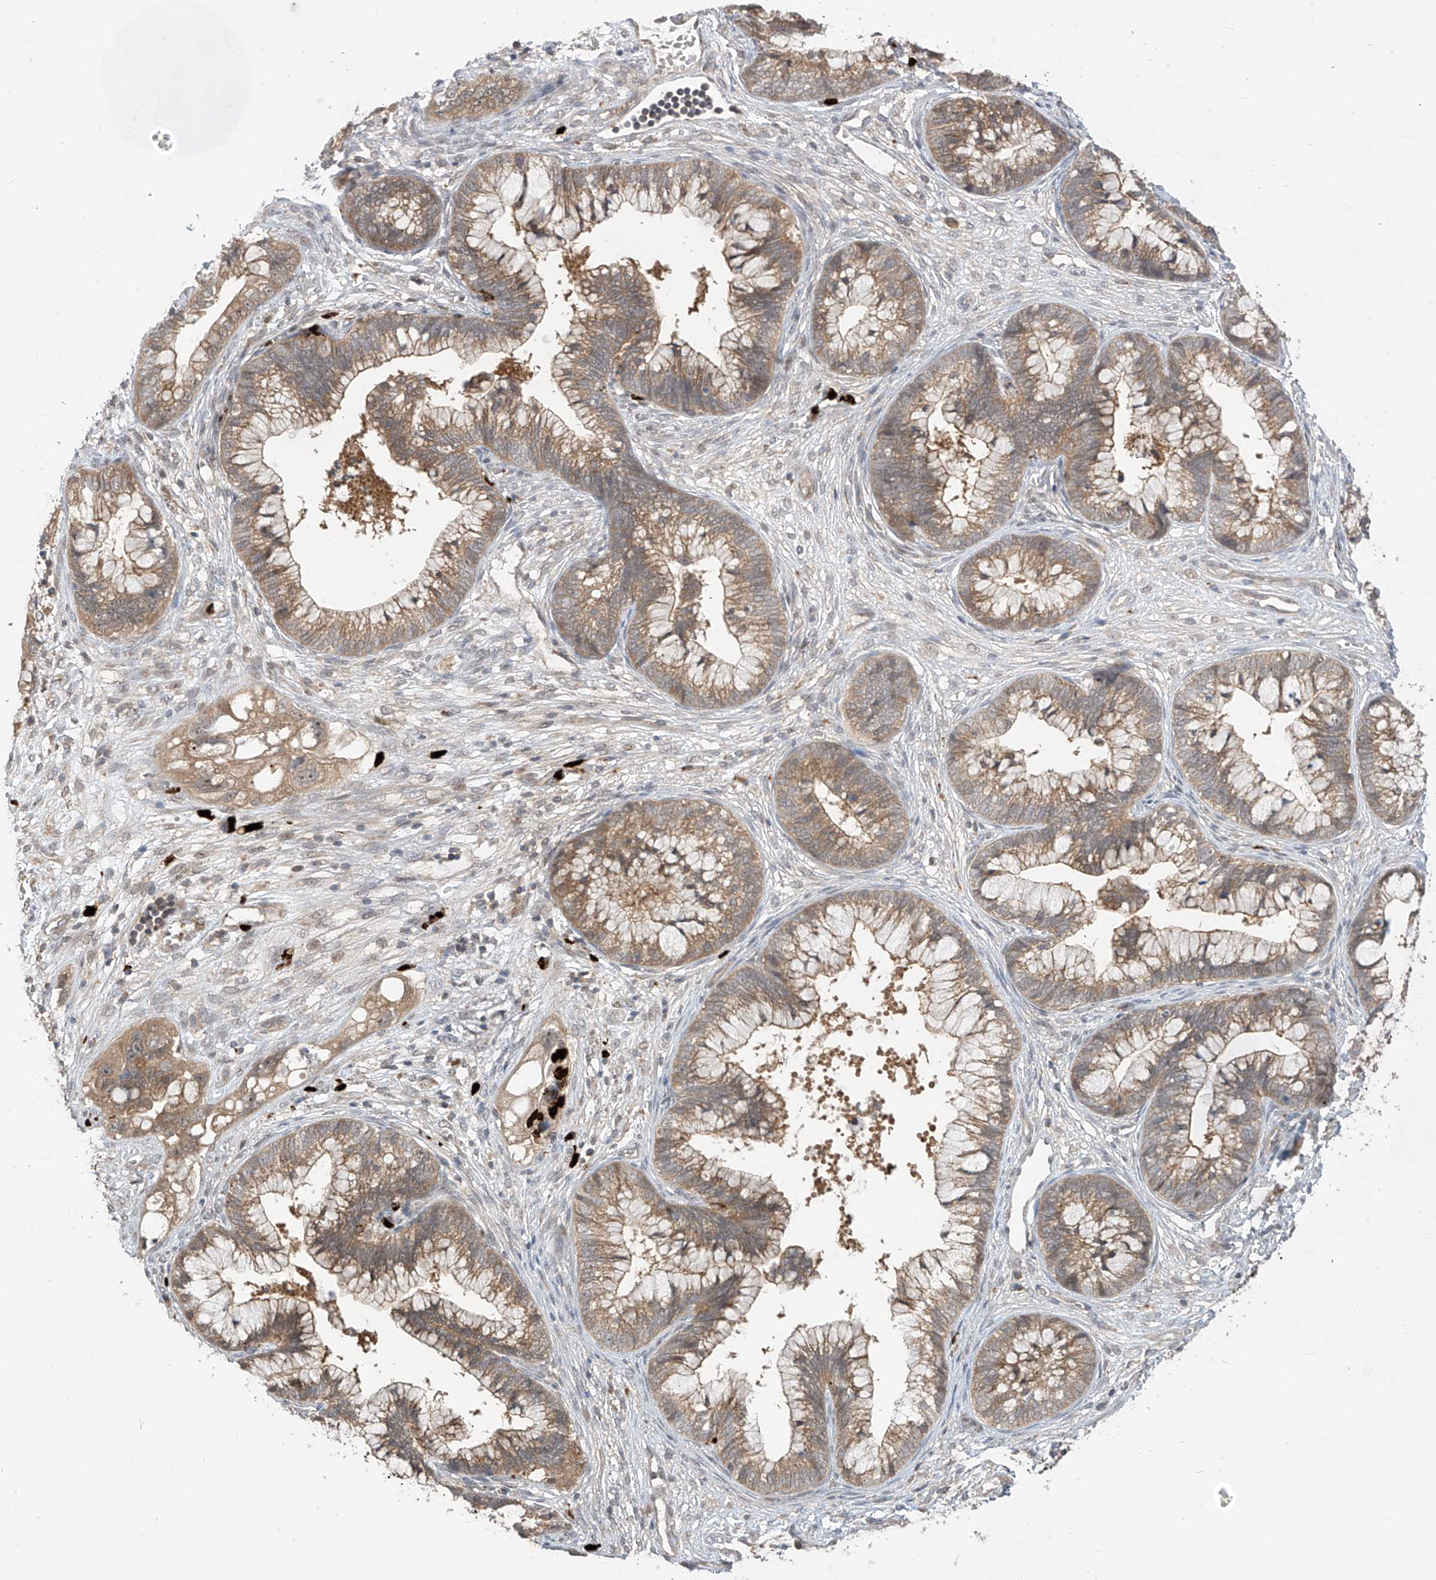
{"staining": {"intensity": "moderate", "quantity": ">75%", "location": "cytoplasmic/membranous"}, "tissue": "cervical cancer", "cell_type": "Tumor cells", "image_type": "cancer", "snomed": [{"axis": "morphology", "description": "Adenocarcinoma, NOS"}, {"axis": "topography", "description": "Cervix"}], "caption": "A high-resolution histopathology image shows immunohistochemistry staining of cervical adenocarcinoma, which exhibits moderate cytoplasmic/membranous positivity in about >75% of tumor cells. (DAB (3,3'-diaminobenzidine) = brown stain, brightfield microscopy at high magnification).", "gene": "CNKSR1", "patient": {"sex": "female", "age": 44}}